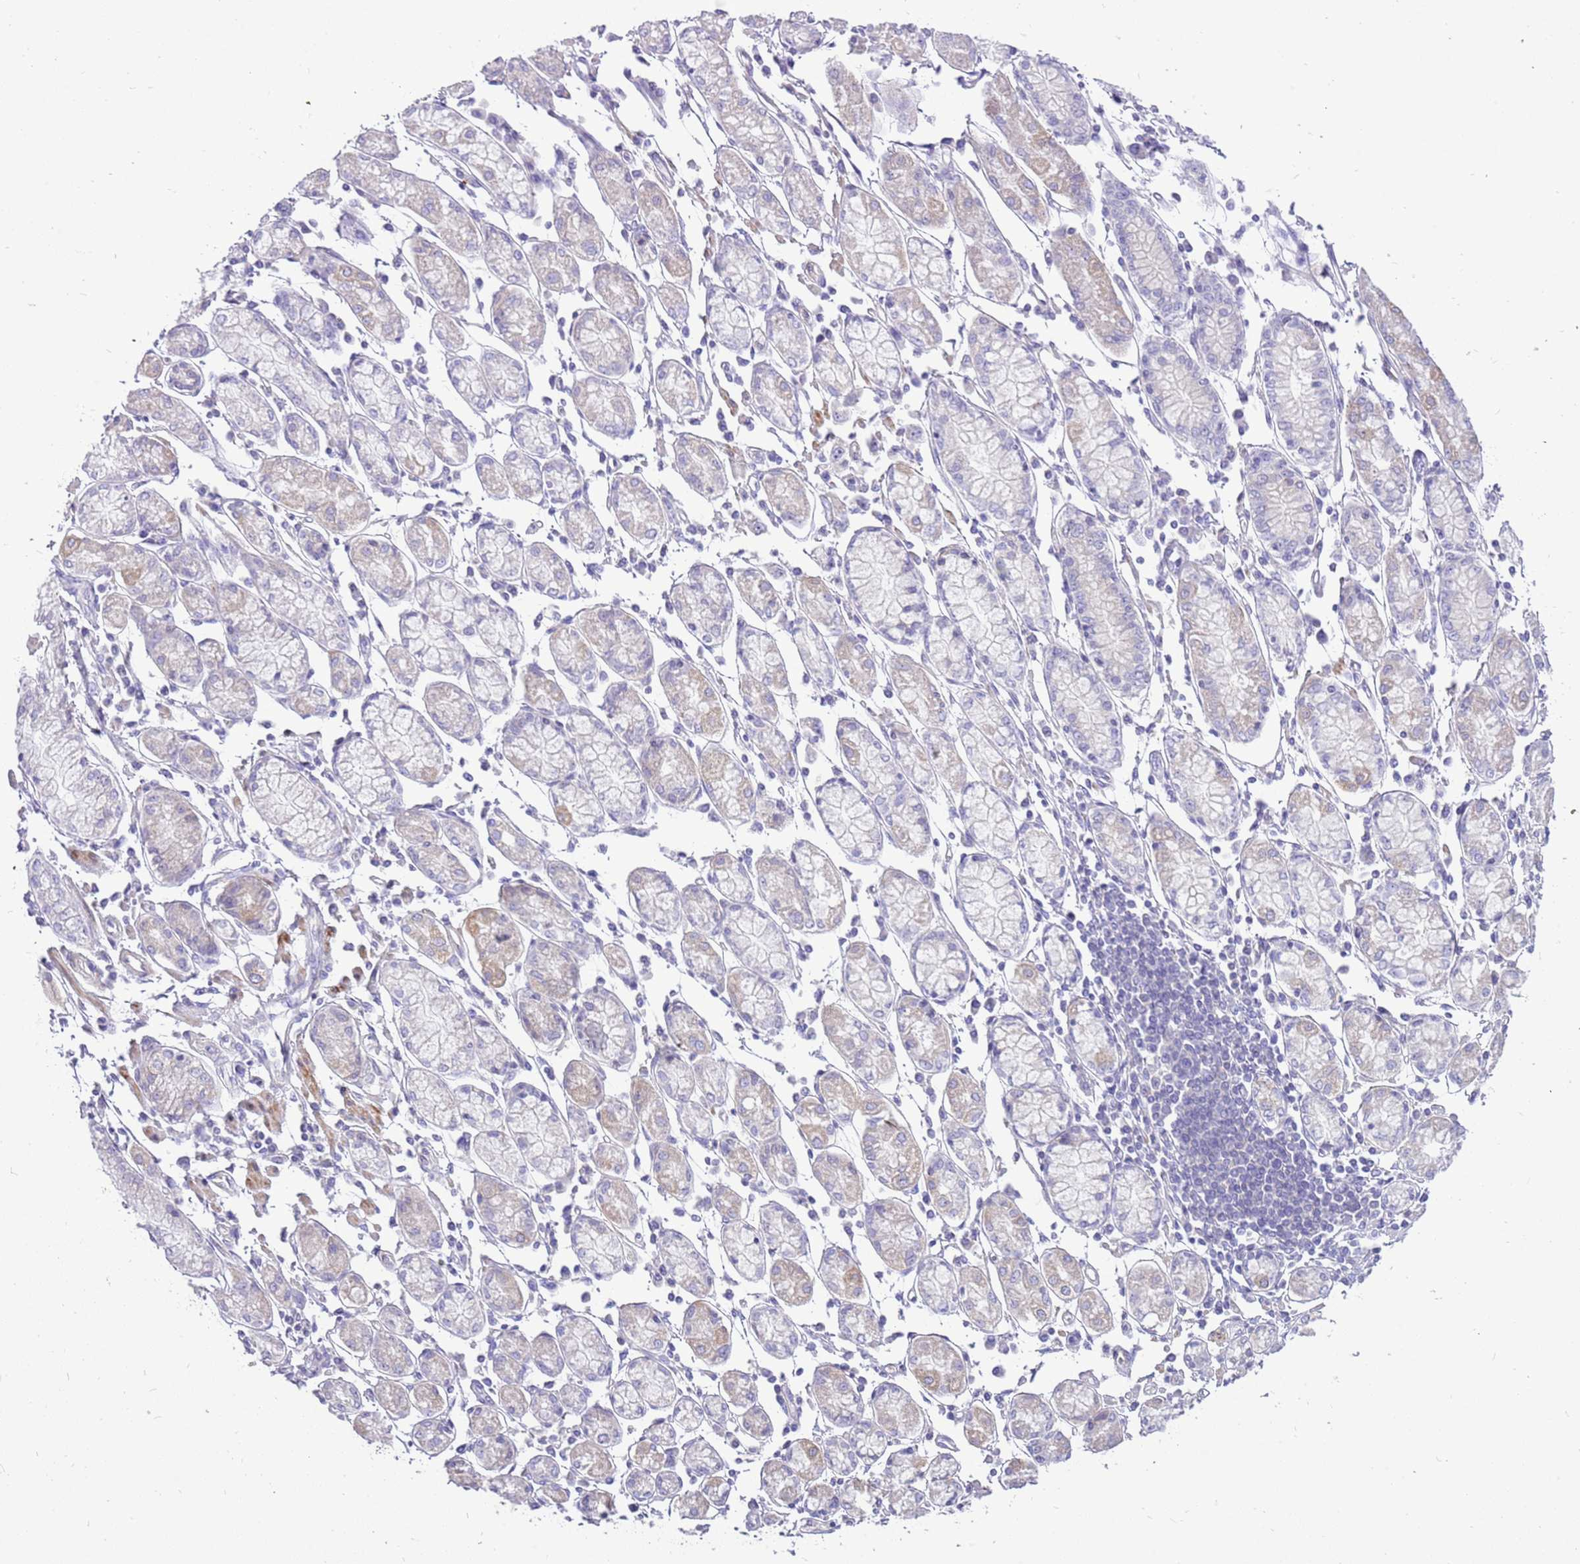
{"staining": {"intensity": "negative", "quantity": "none", "location": "none"}, "tissue": "stomach cancer", "cell_type": "Tumor cells", "image_type": "cancer", "snomed": [{"axis": "morphology", "description": "Adenocarcinoma, NOS"}, {"axis": "topography", "description": "Stomach"}], "caption": "Human adenocarcinoma (stomach) stained for a protein using immunohistochemistry (IHC) reveals no positivity in tumor cells.", "gene": "GLCE", "patient": {"sex": "female", "age": 59}}